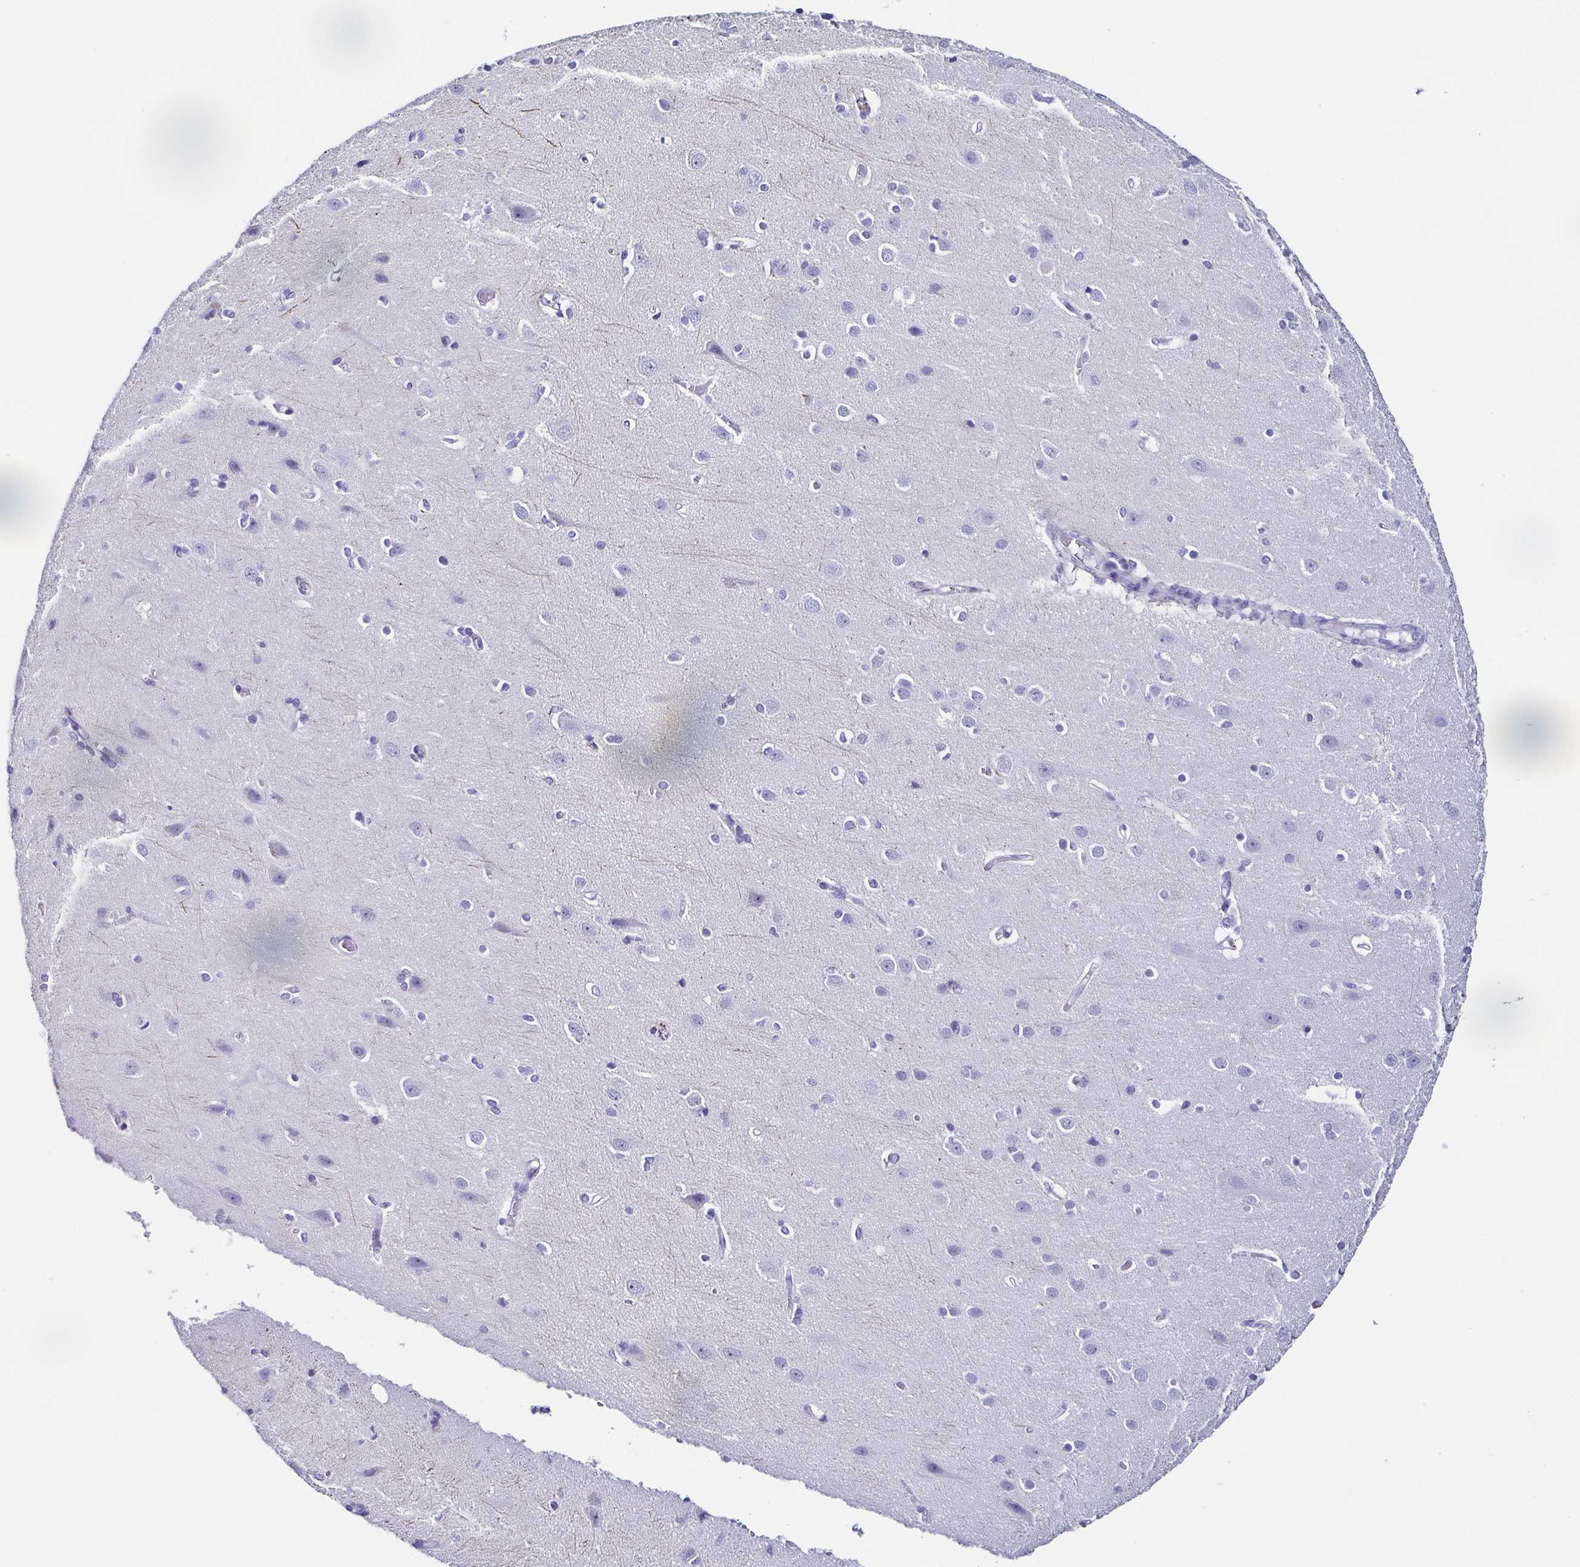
{"staining": {"intensity": "negative", "quantity": "none", "location": "none"}, "tissue": "cerebral cortex", "cell_type": "Endothelial cells", "image_type": "normal", "snomed": [{"axis": "morphology", "description": "Normal tissue, NOS"}, {"axis": "topography", "description": "Cerebral cortex"}], "caption": "The image exhibits no significant staining in endothelial cells of cerebral cortex. (Brightfield microscopy of DAB IHC at high magnification).", "gene": "TNNT2", "patient": {"sex": "male", "age": 37}}